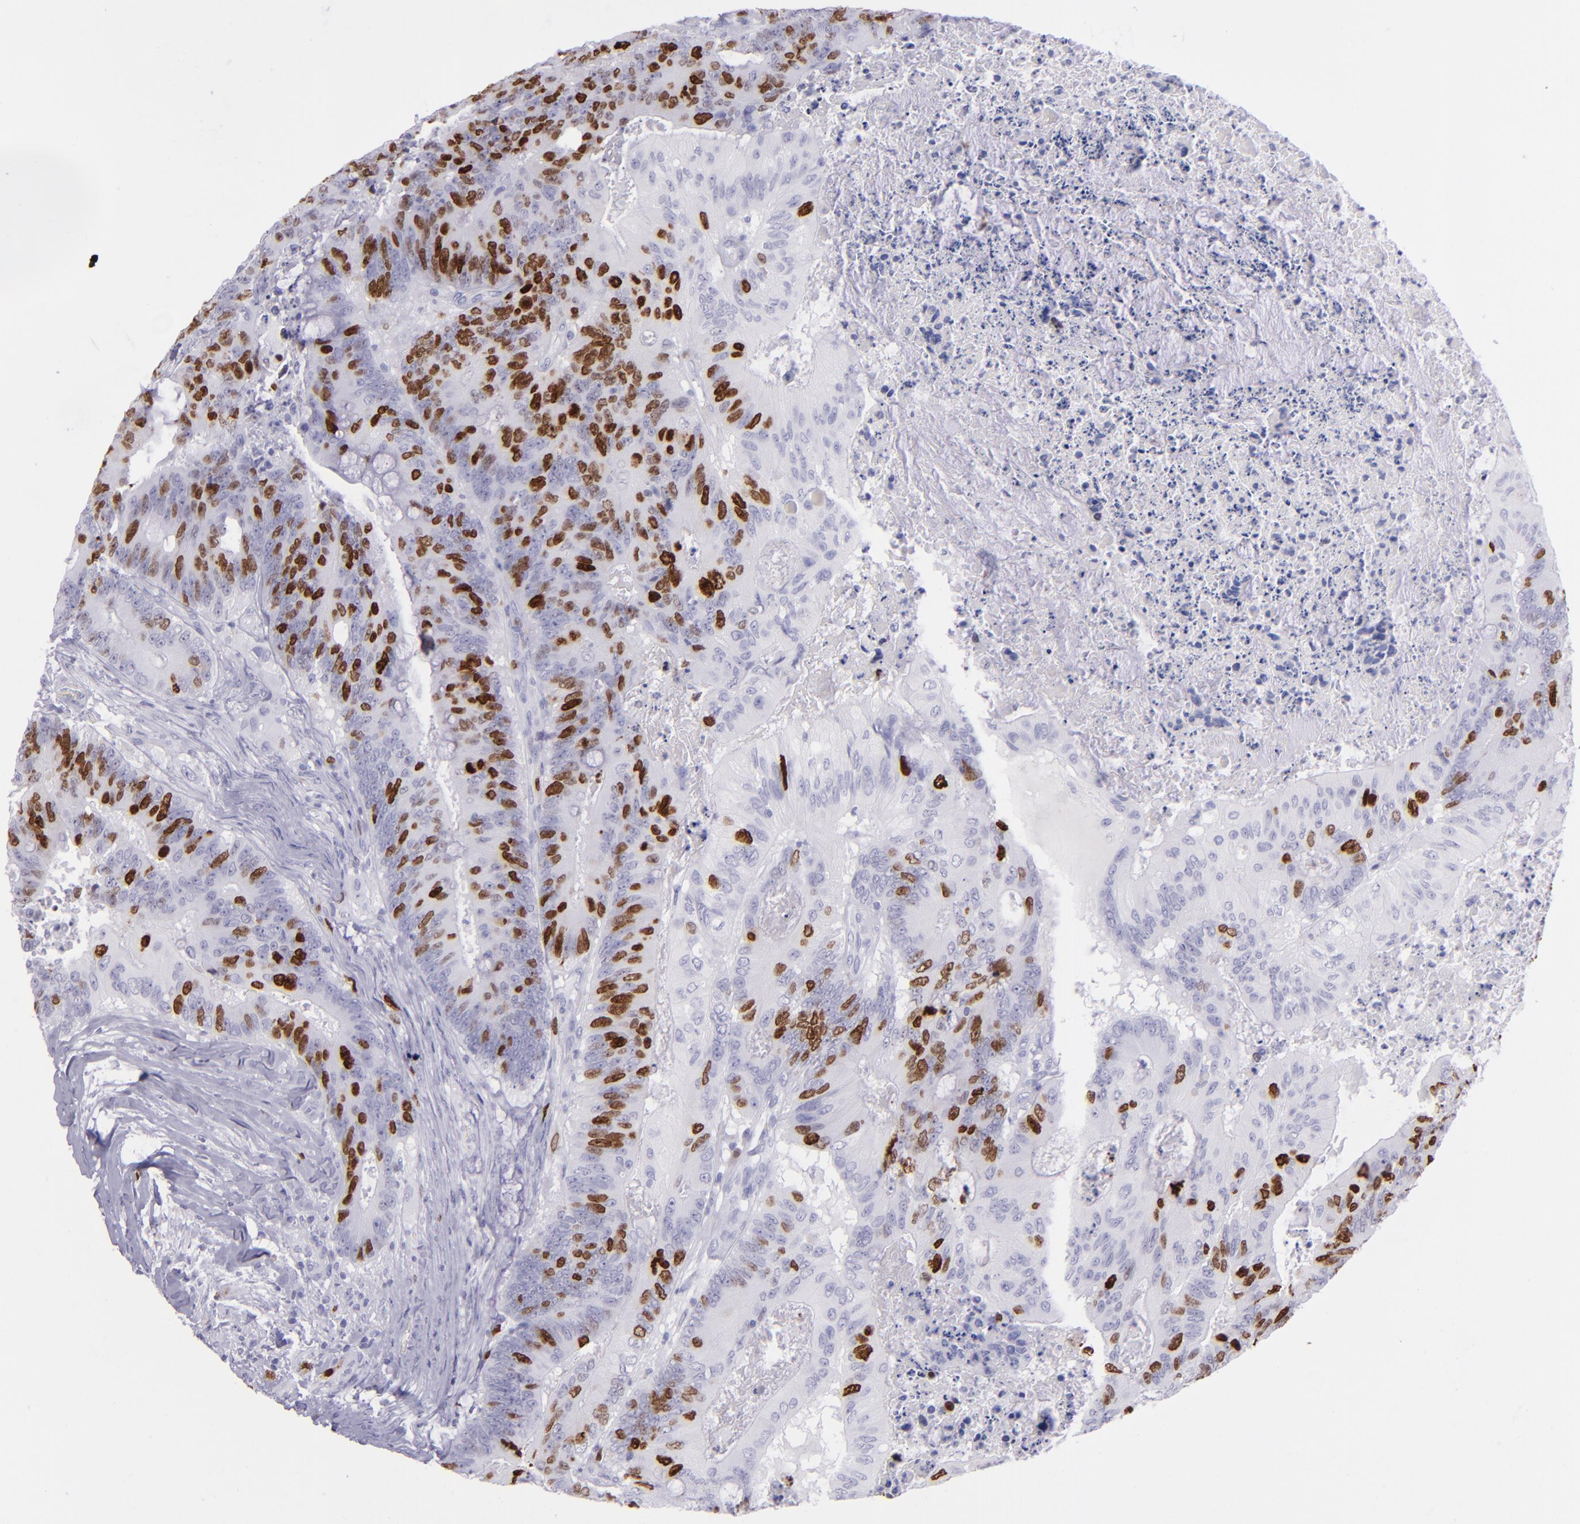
{"staining": {"intensity": "strong", "quantity": "25%-75%", "location": "nuclear"}, "tissue": "colorectal cancer", "cell_type": "Tumor cells", "image_type": "cancer", "snomed": [{"axis": "morphology", "description": "Adenocarcinoma, NOS"}, {"axis": "topography", "description": "Colon"}], "caption": "Strong nuclear protein expression is seen in approximately 25%-75% of tumor cells in adenocarcinoma (colorectal).", "gene": "TOP2A", "patient": {"sex": "male", "age": 65}}